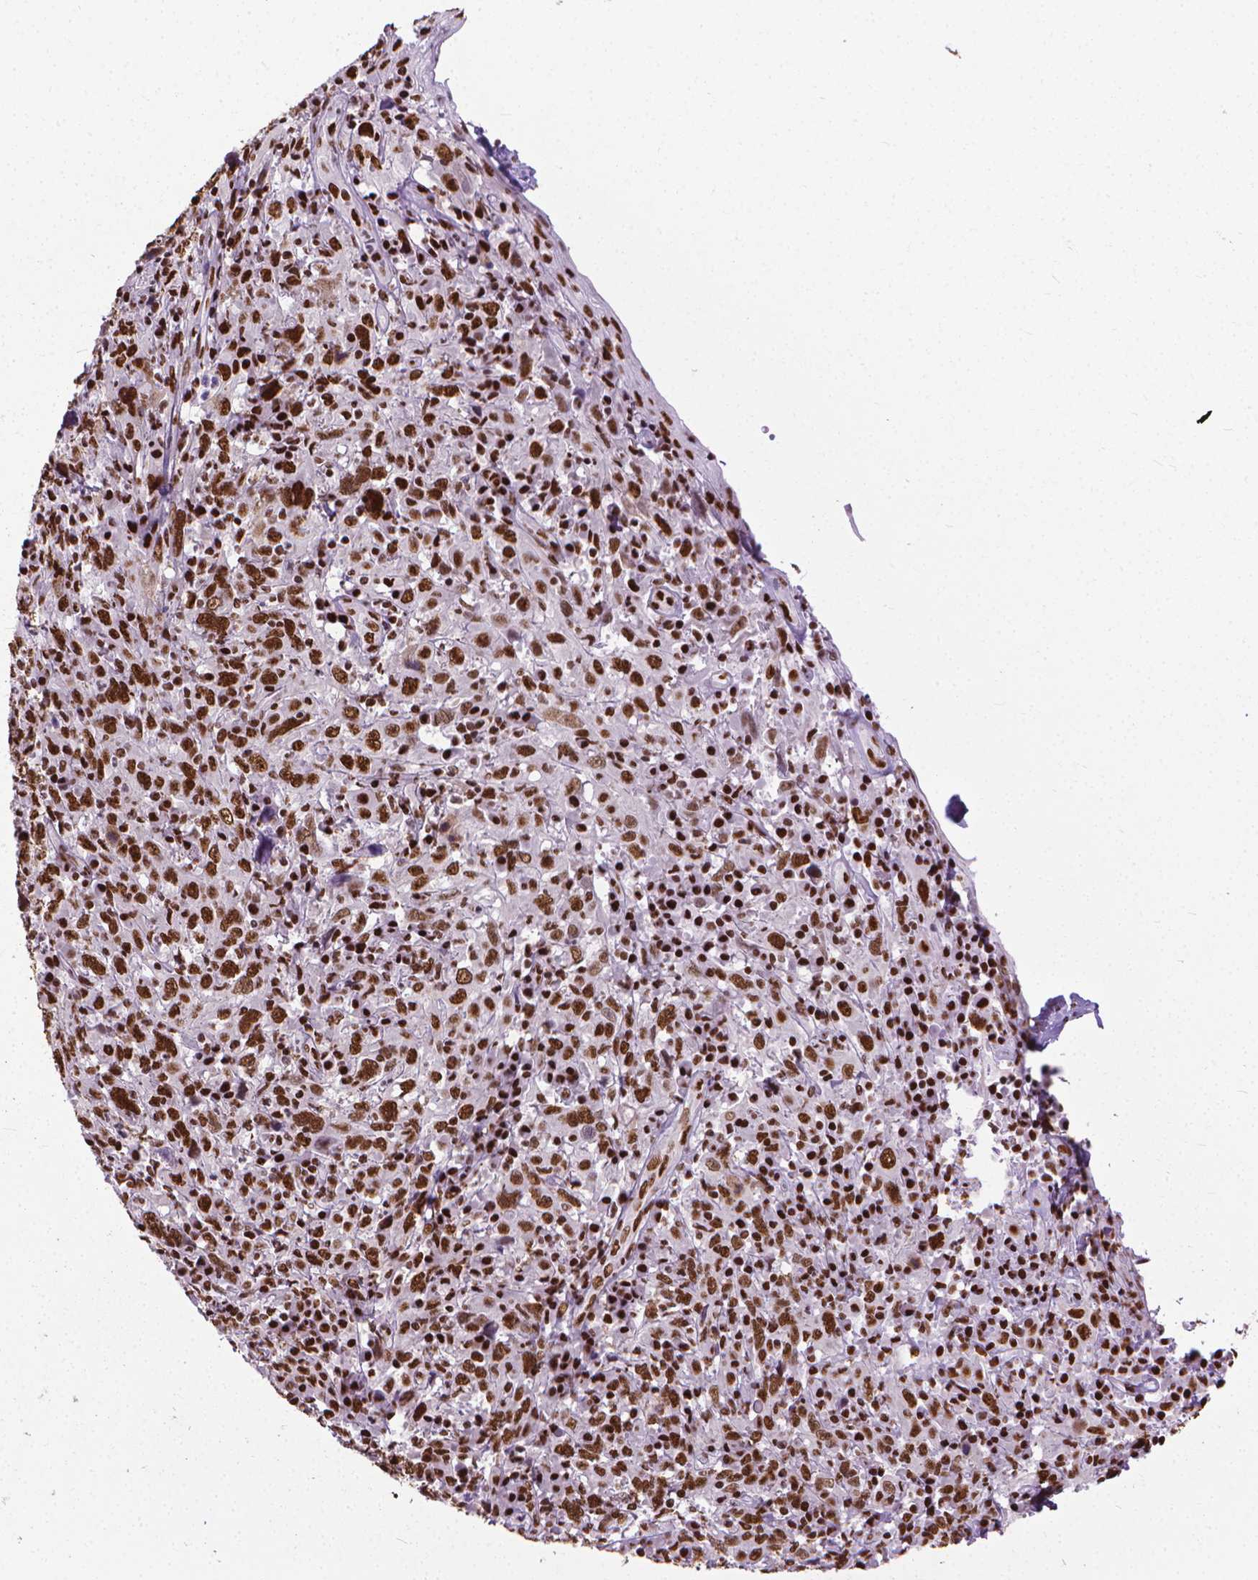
{"staining": {"intensity": "strong", "quantity": ">75%", "location": "nuclear"}, "tissue": "cervical cancer", "cell_type": "Tumor cells", "image_type": "cancer", "snomed": [{"axis": "morphology", "description": "Squamous cell carcinoma, NOS"}, {"axis": "topography", "description": "Cervix"}], "caption": "A brown stain shows strong nuclear expression of a protein in human squamous cell carcinoma (cervical) tumor cells.", "gene": "AKAP8", "patient": {"sex": "female", "age": 46}}